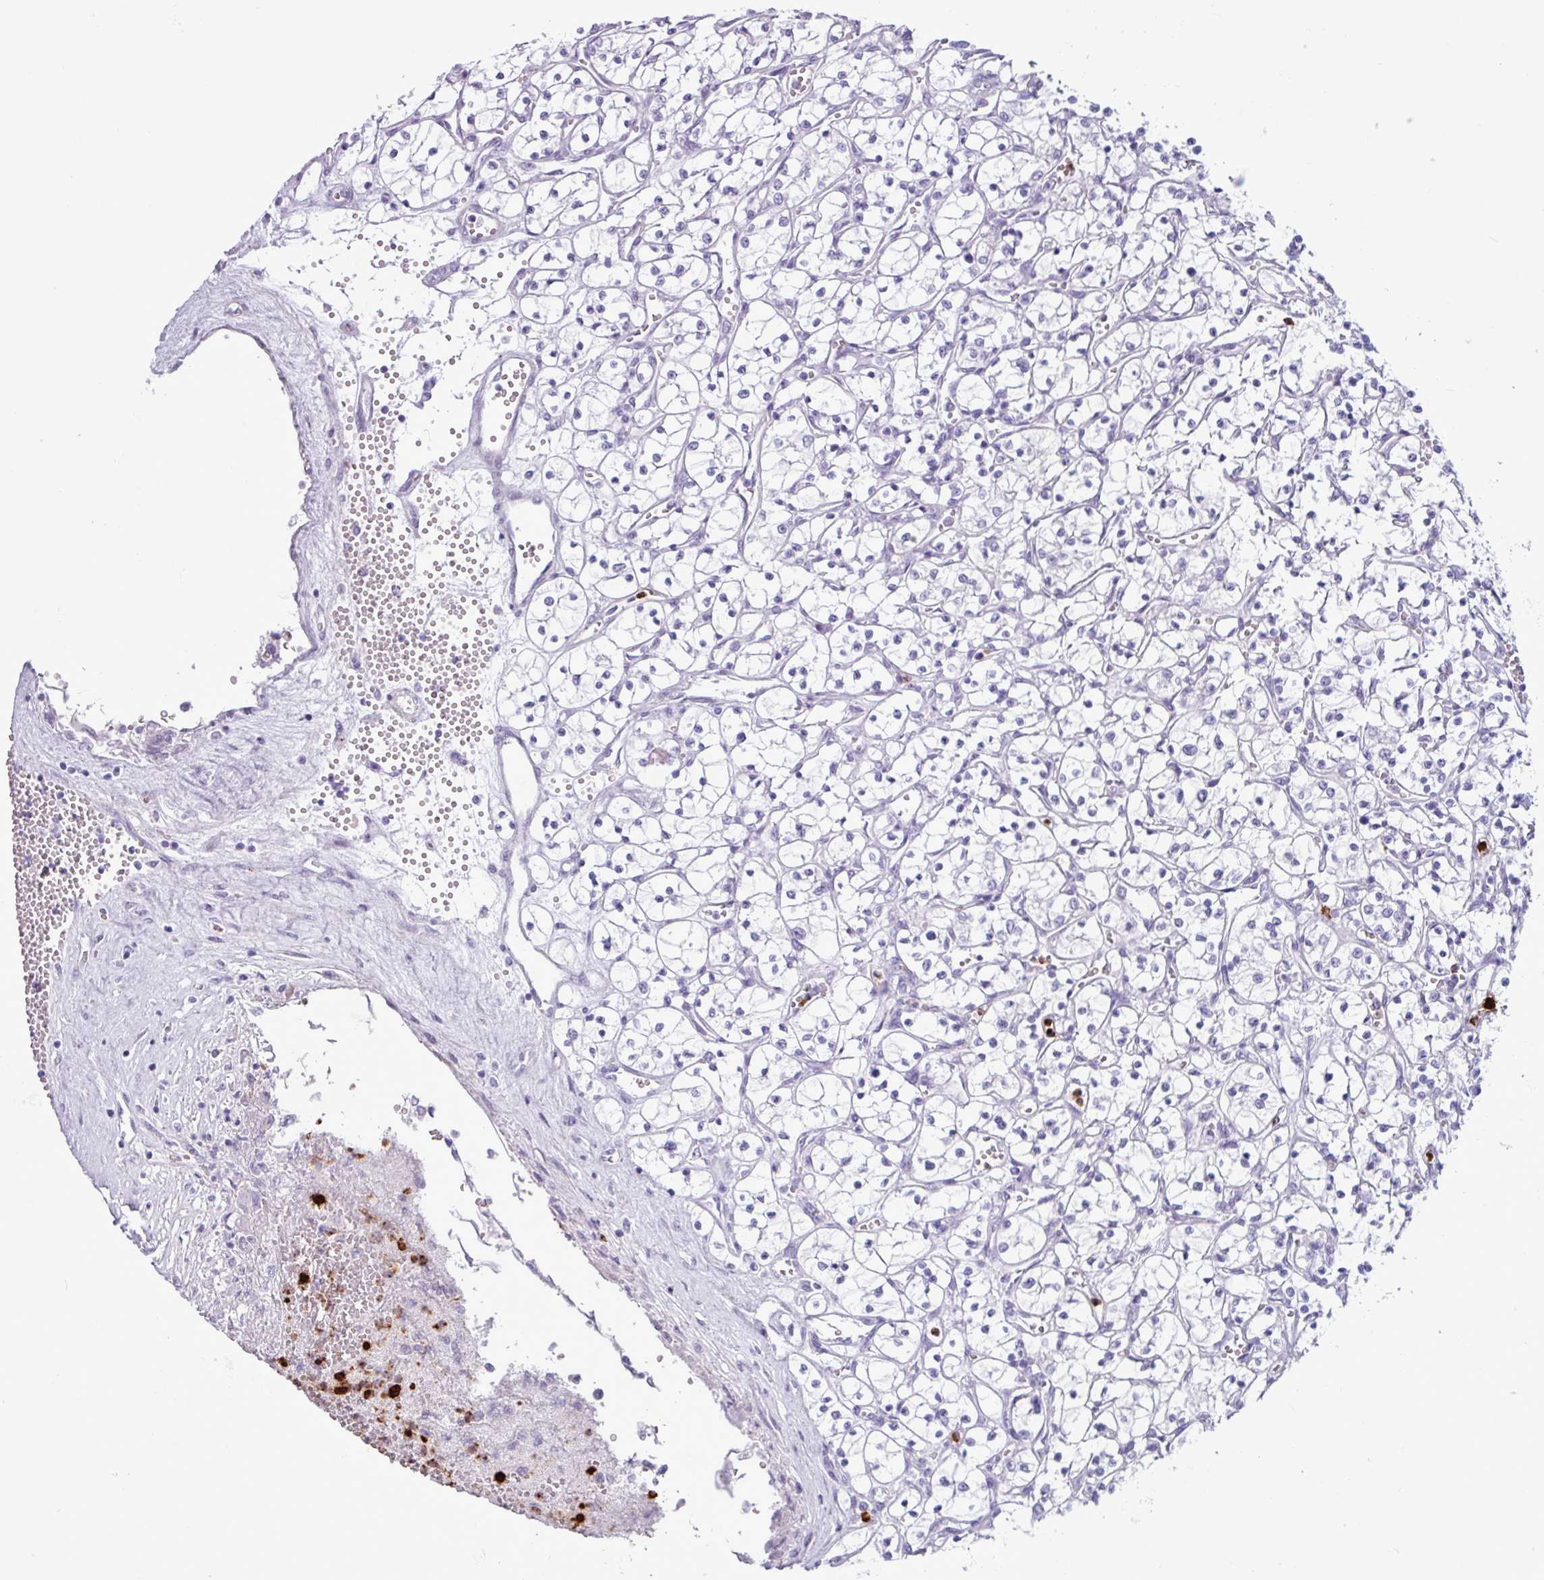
{"staining": {"intensity": "negative", "quantity": "none", "location": "none"}, "tissue": "renal cancer", "cell_type": "Tumor cells", "image_type": "cancer", "snomed": [{"axis": "morphology", "description": "Adenocarcinoma, NOS"}, {"axis": "topography", "description": "Kidney"}], "caption": "This is an immunohistochemistry histopathology image of human adenocarcinoma (renal). There is no staining in tumor cells.", "gene": "TMEM178A", "patient": {"sex": "female", "age": 69}}